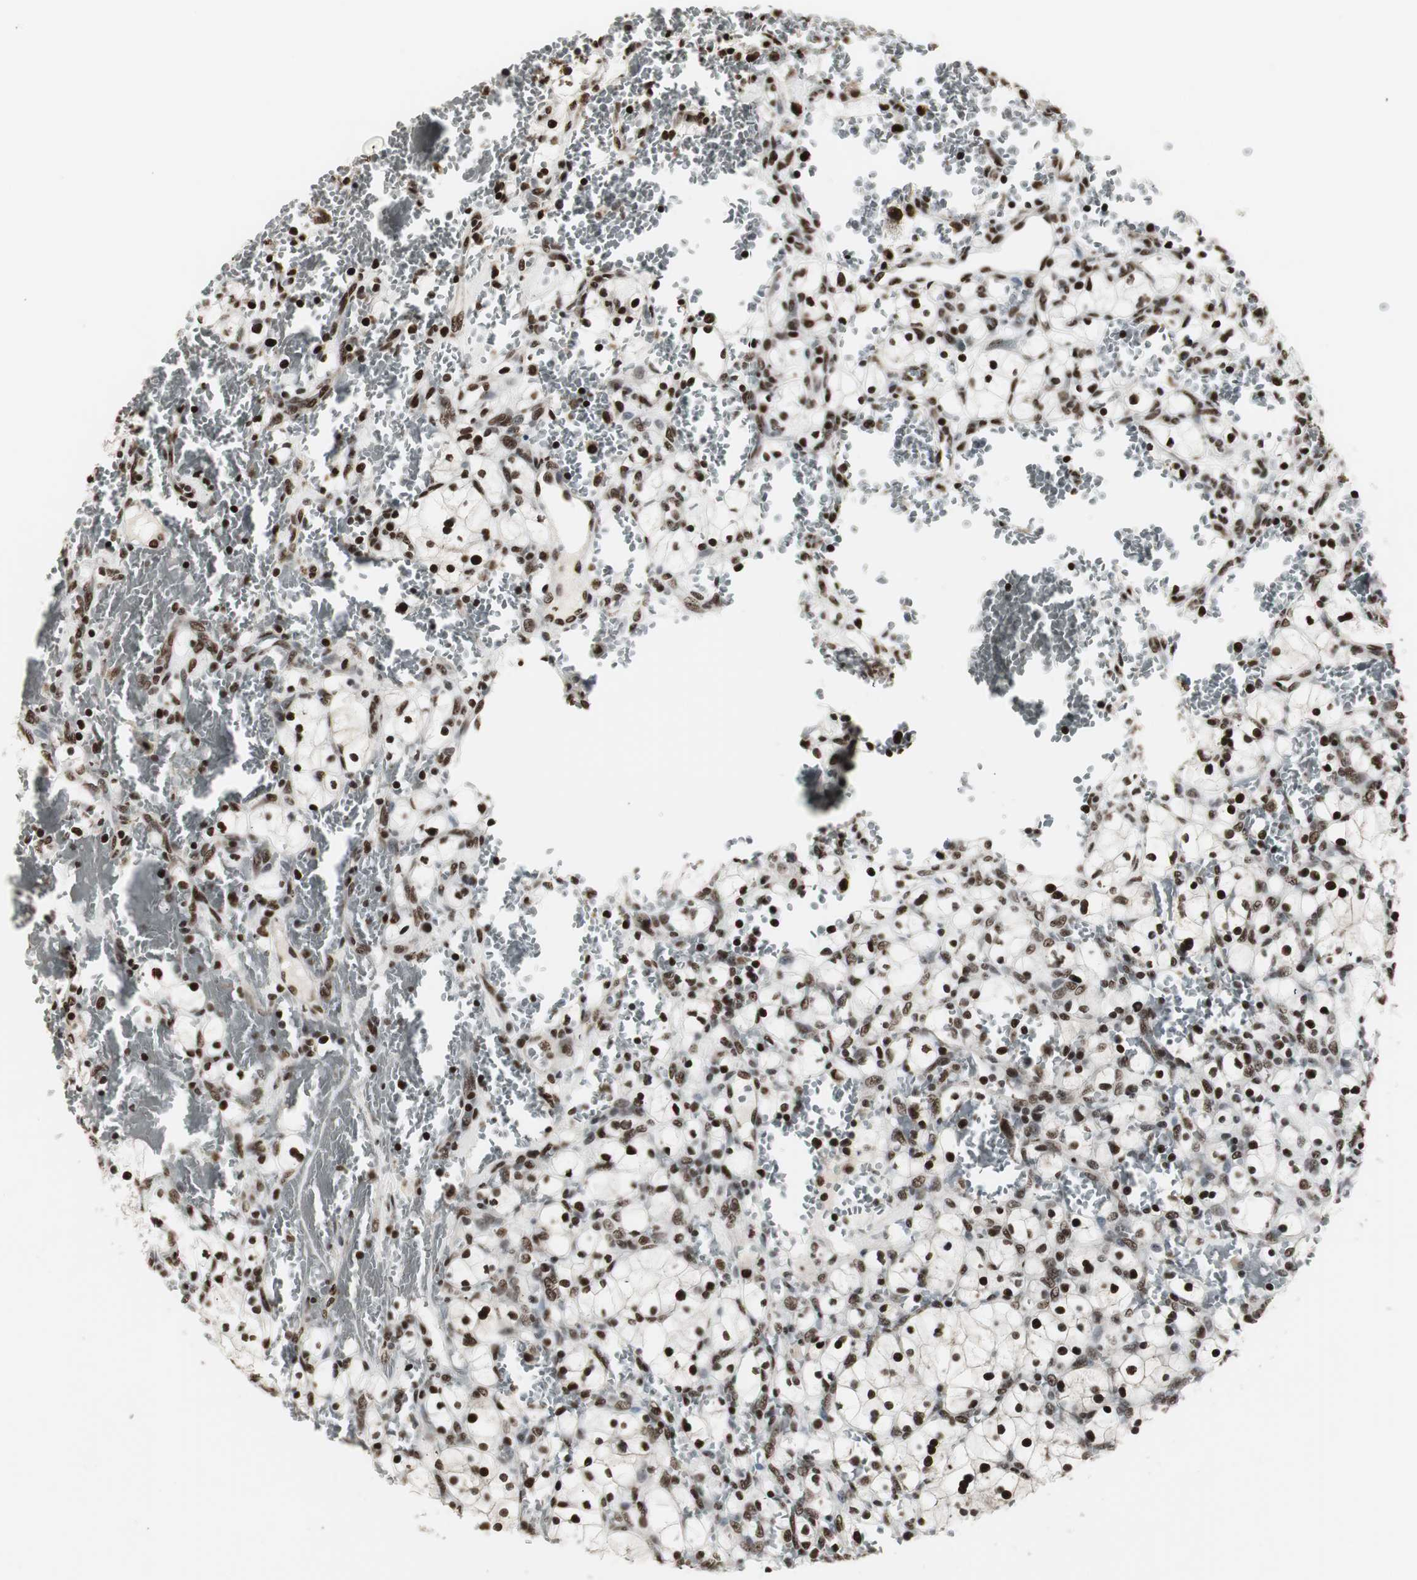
{"staining": {"intensity": "strong", "quantity": ">75%", "location": "nuclear"}, "tissue": "renal cancer", "cell_type": "Tumor cells", "image_type": "cancer", "snomed": [{"axis": "morphology", "description": "Adenocarcinoma, NOS"}, {"axis": "topography", "description": "Kidney"}], "caption": "IHC (DAB) staining of adenocarcinoma (renal) demonstrates strong nuclear protein positivity in approximately >75% of tumor cells.", "gene": "PARN", "patient": {"sex": "female", "age": 83}}